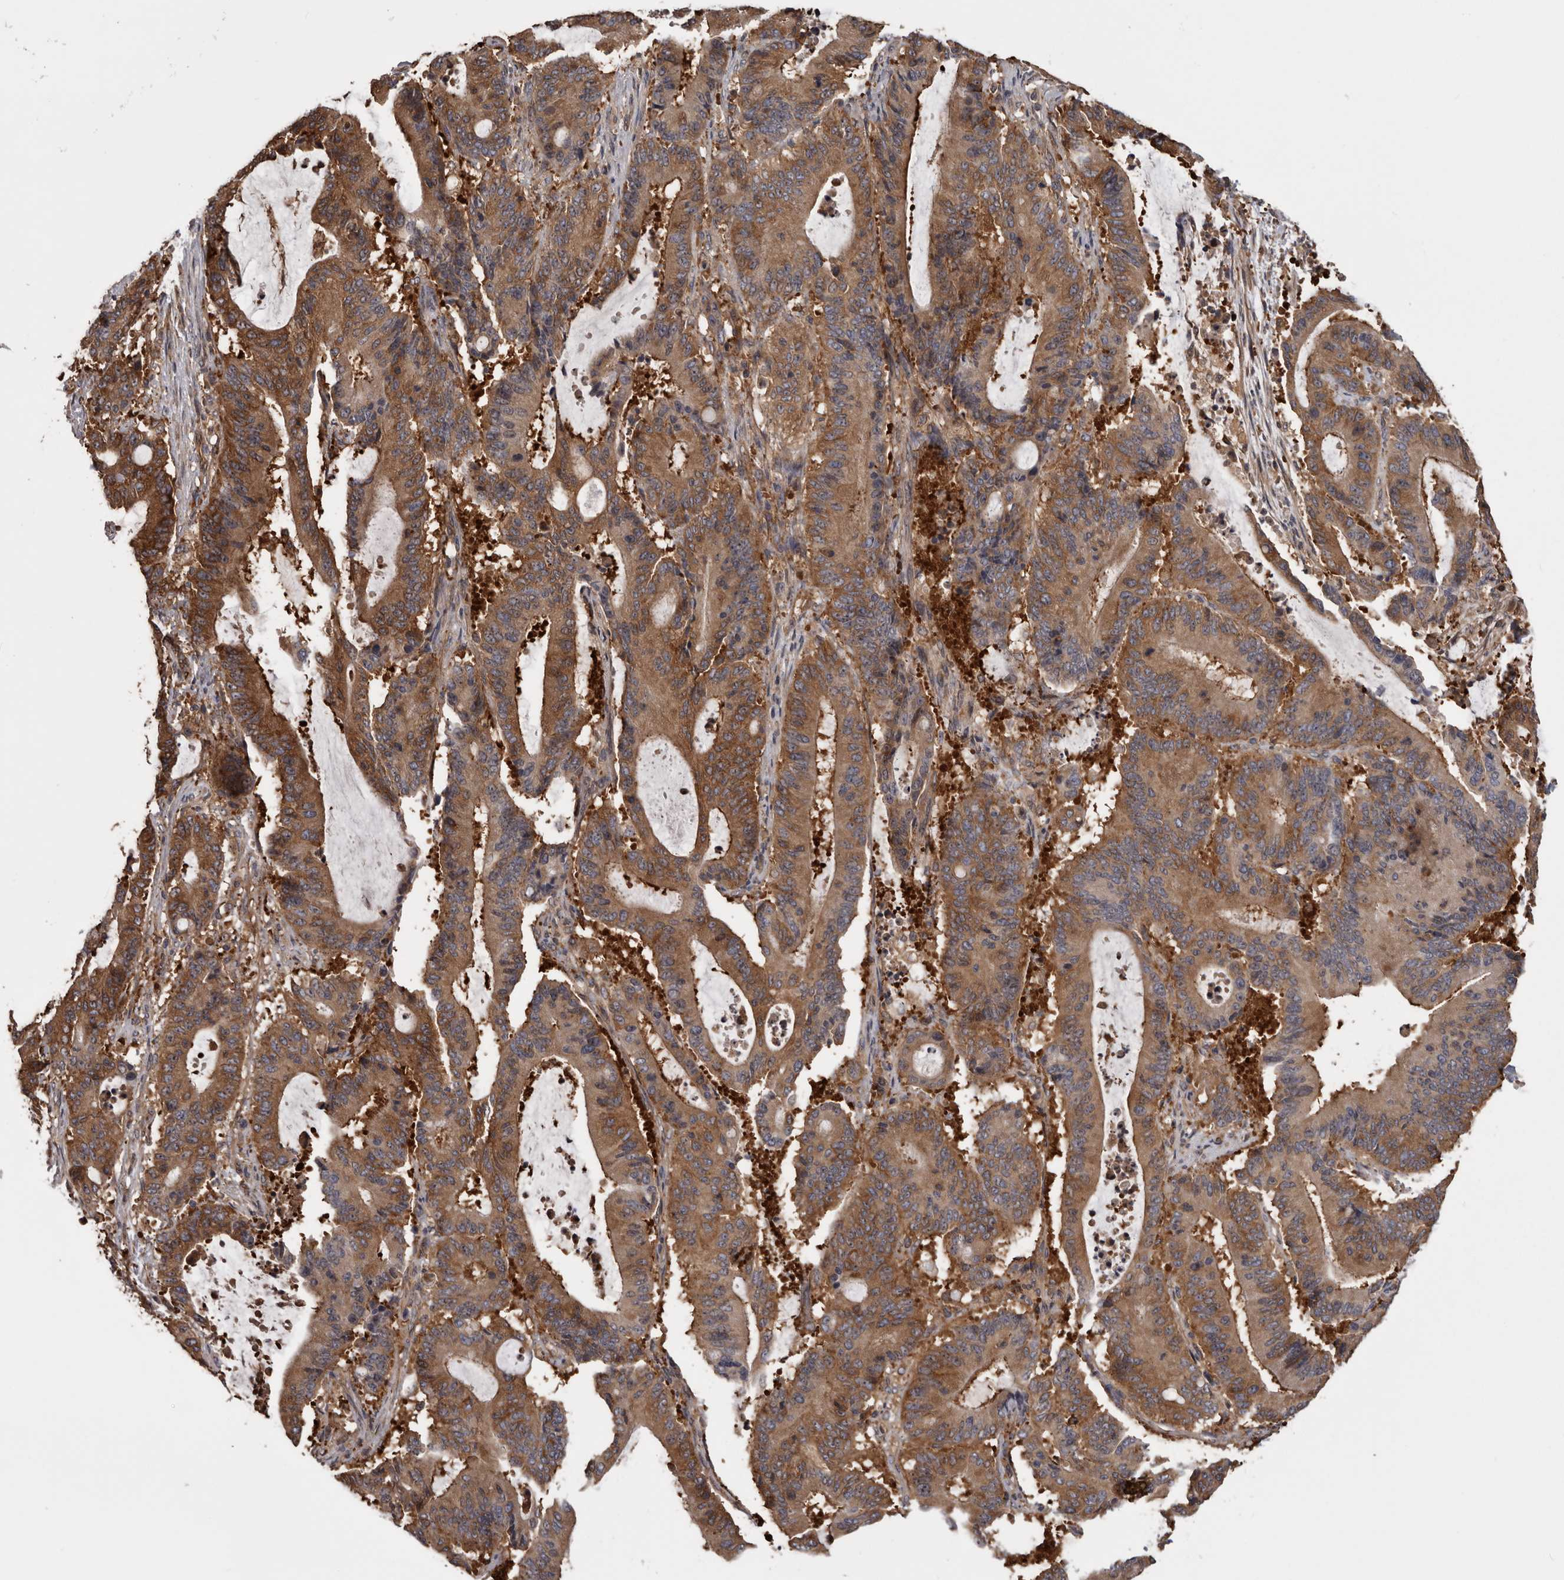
{"staining": {"intensity": "moderate", "quantity": ">75%", "location": "cytoplasmic/membranous"}, "tissue": "liver cancer", "cell_type": "Tumor cells", "image_type": "cancer", "snomed": [{"axis": "morphology", "description": "Cholangiocarcinoma"}, {"axis": "topography", "description": "Liver"}], "caption": "Immunohistochemistry (IHC) of liver cancer (cholangiocarcinoma) exhibits medium levels of moderate cytoplasmic/membranous expression in about >75% of tumor cells. (Stains: DAB (3,3'-diaminobenzidine) in brown, nuclei in blue, Microscopy: brightfield microscopy at high magnification).", "gene": "DARS1", "patient": {"sex": "female", "age": 73}}